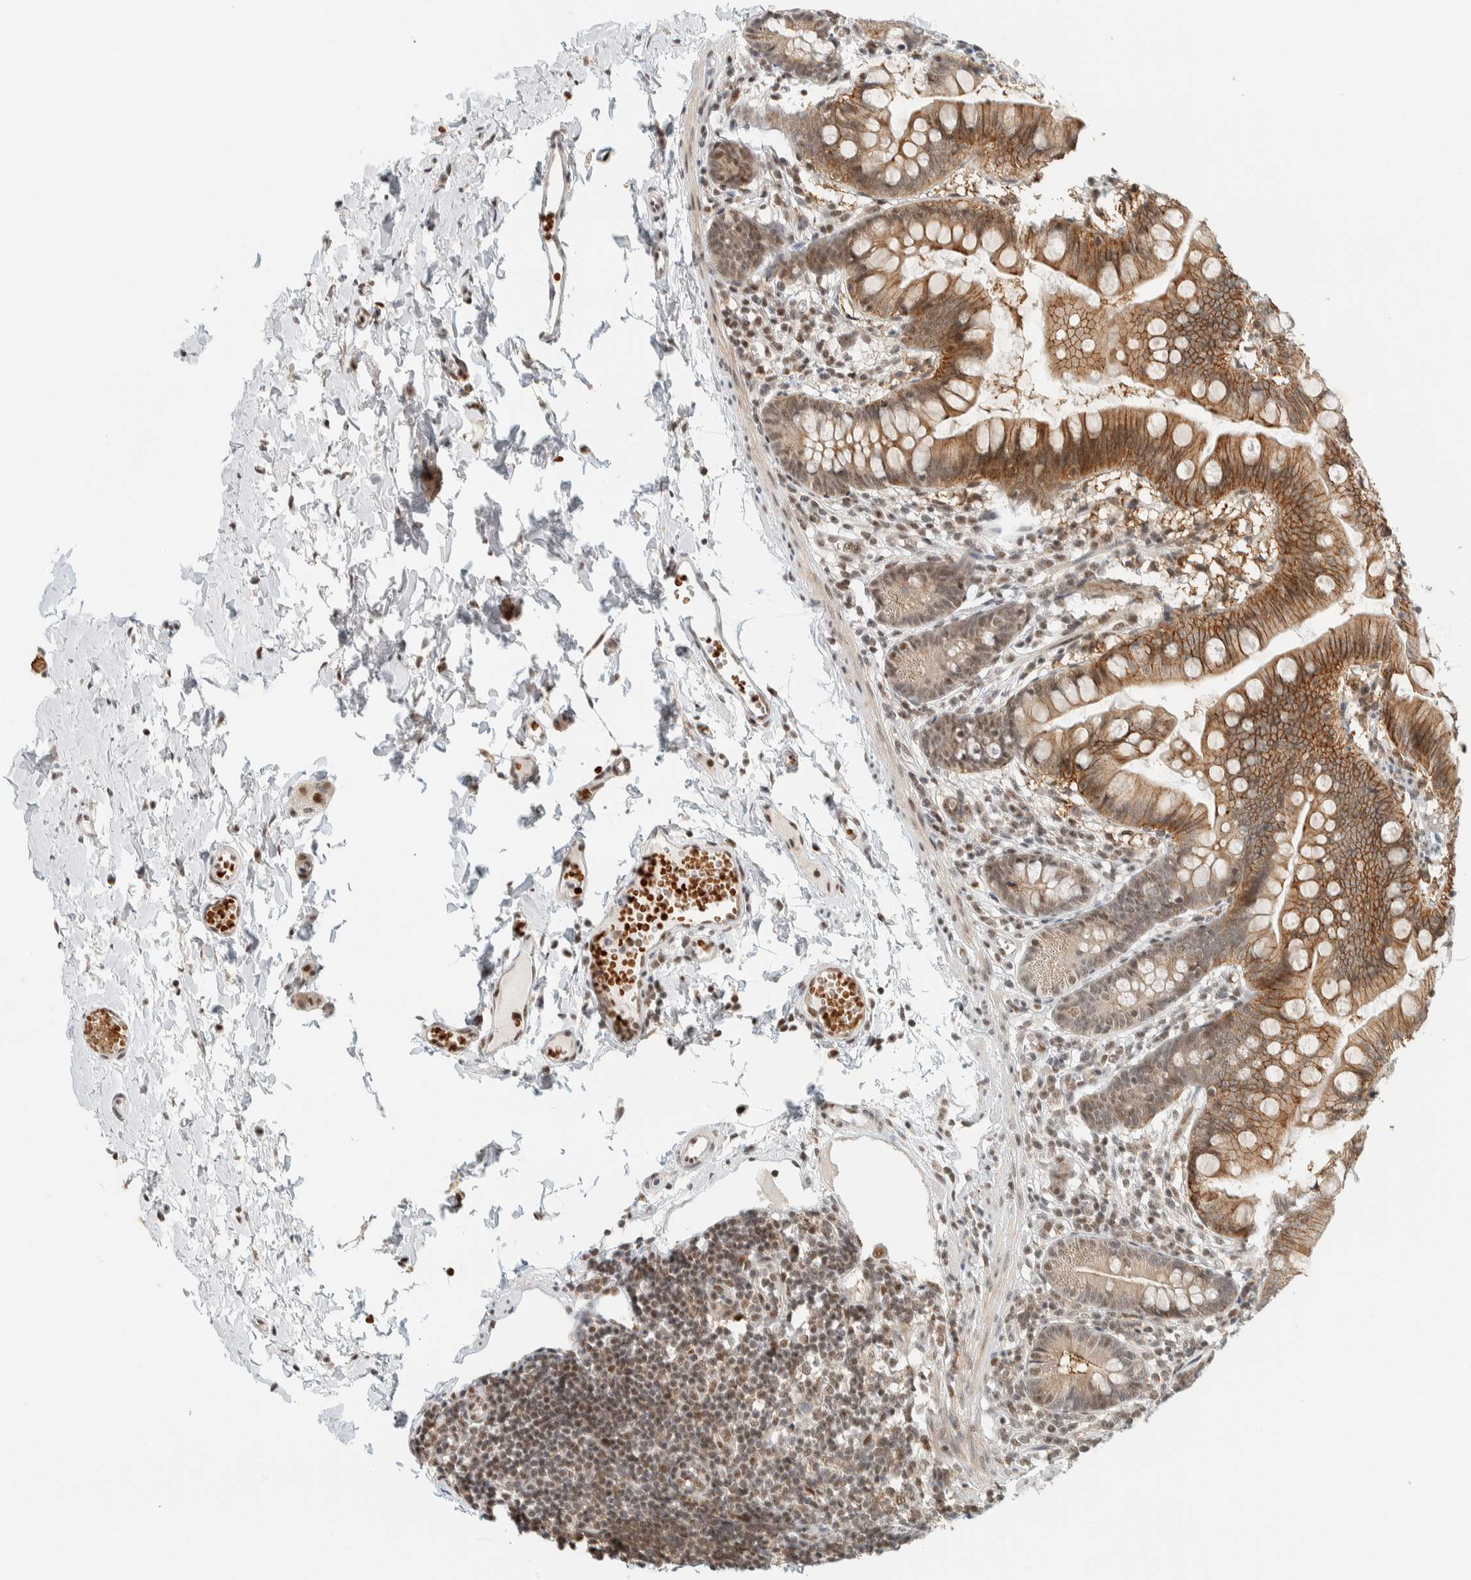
{"staining": {"intensity": "moderate", "quantity": ">75%", "location": "cytoplasmic/membranous,nuclear"}, "tissue": "small intestine", "cell_type": "Glandular cells", "image_type": "normal", "snomed": [{"axis": "morphology", "description": "Normal tissue, NOS"}, {"axis": "topography", "description": "Small intestine"}], "caption": "High-magnification brightfield microscopy of normal small intestine stained with DAB (3,3'-diaminobenzidine) (brown) and counterstained with hematoxylin (blue). glandular cells exhibit moderate cytoplasmic/membranous,nuclear staining is seen in approximately>75% of cells.", "gene": "ZBTB2", "patient": {"sex": "male", "age": 7}}